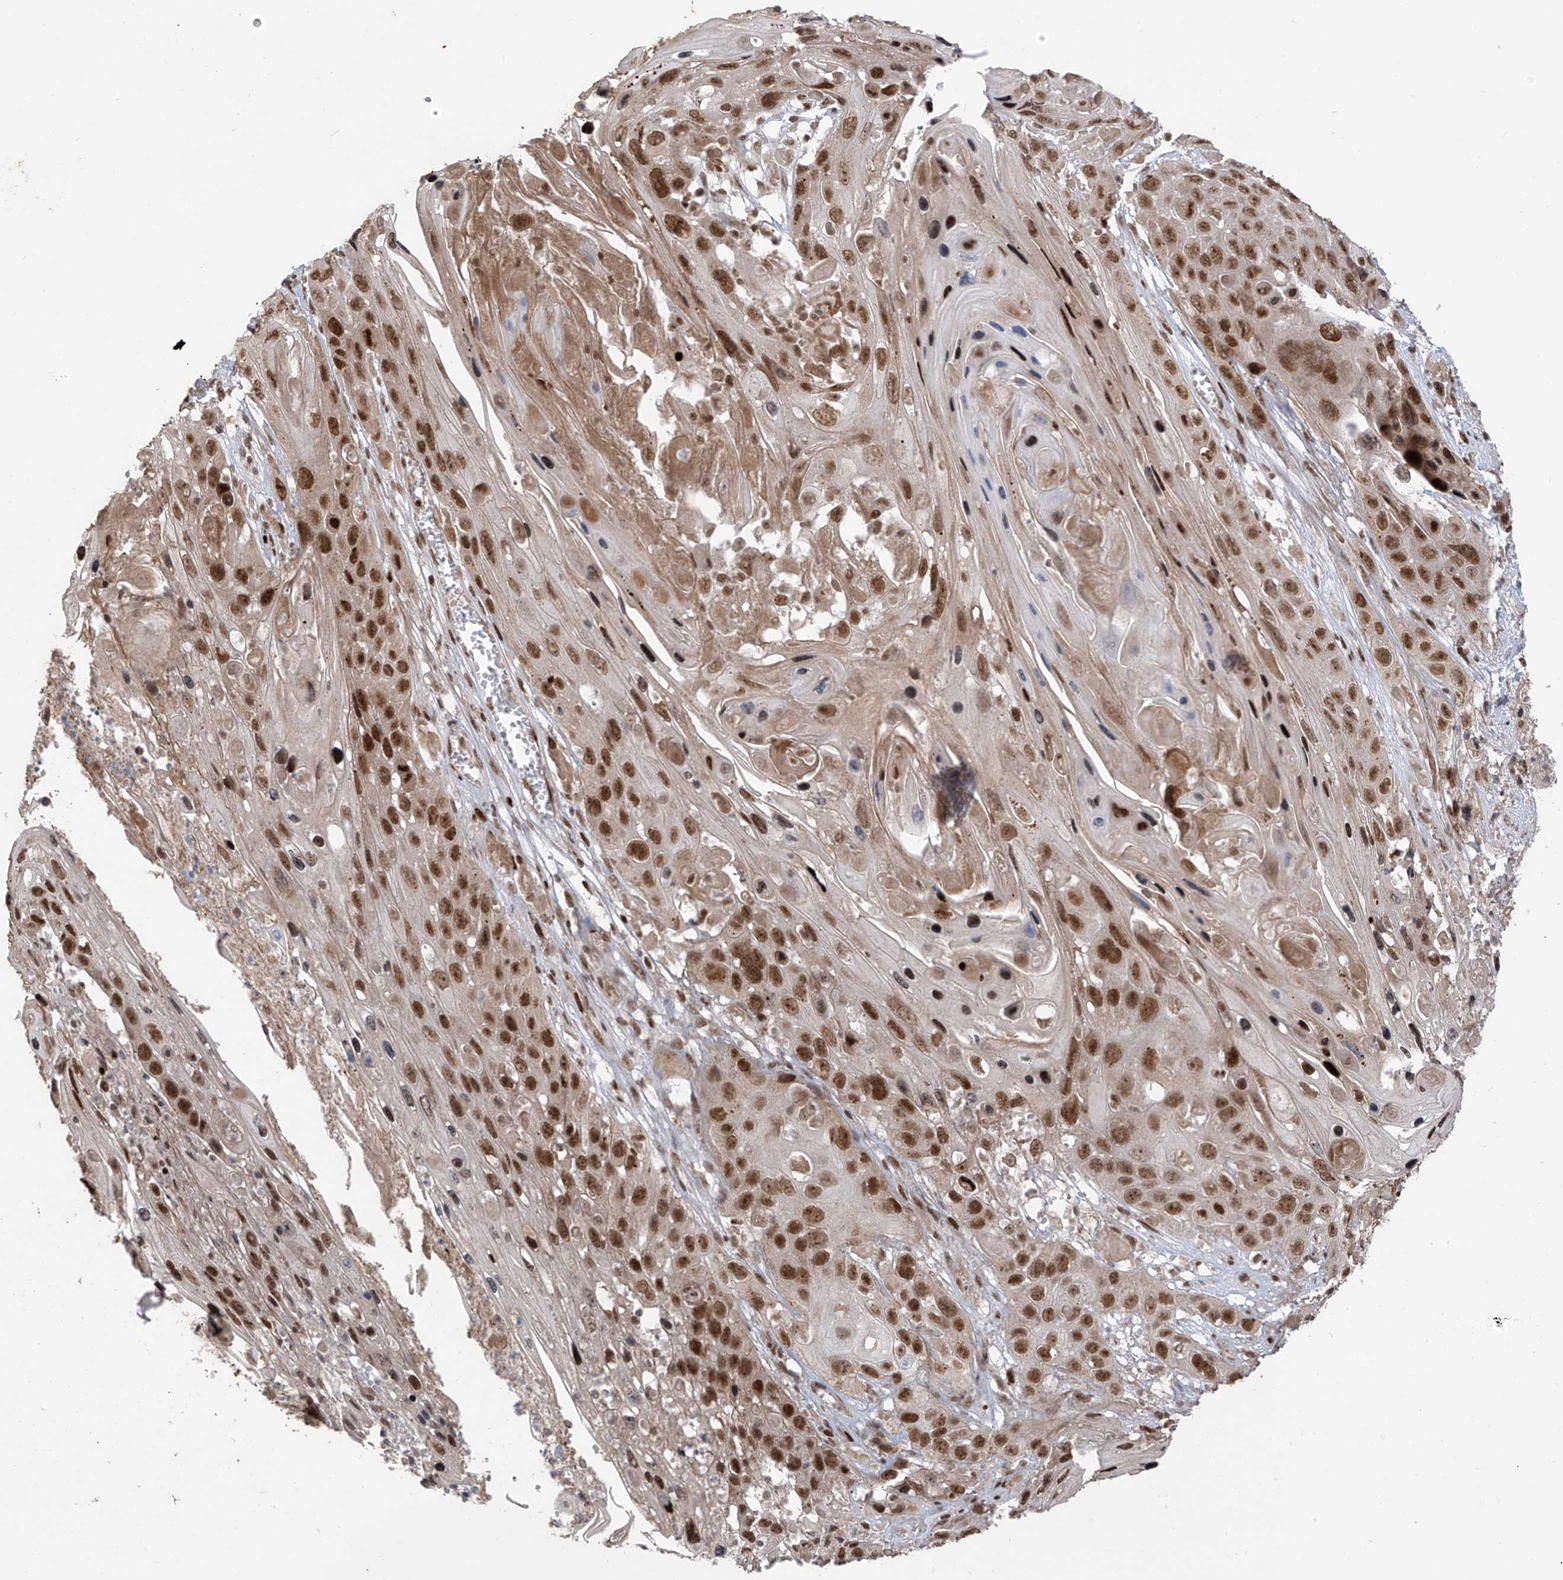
{"staining": {"intensity": "strong", "quantity": ">75%", "location": "nuclear"}, "tissue": "skin cancer", "cell_type": "Tumor cells", "image_type": "cancer", "snomed": [{"axis": "morphology", "description": "Squamous cell carcinoma, NOS"}, {"axis": "topography", "description": "Skin"}], "caption": "Human skin cancer stained with a protein marker displays strong staining in tumor cells.", "gene": "ARHGEF3", "patient": {"sex": "male", "age": 55}}